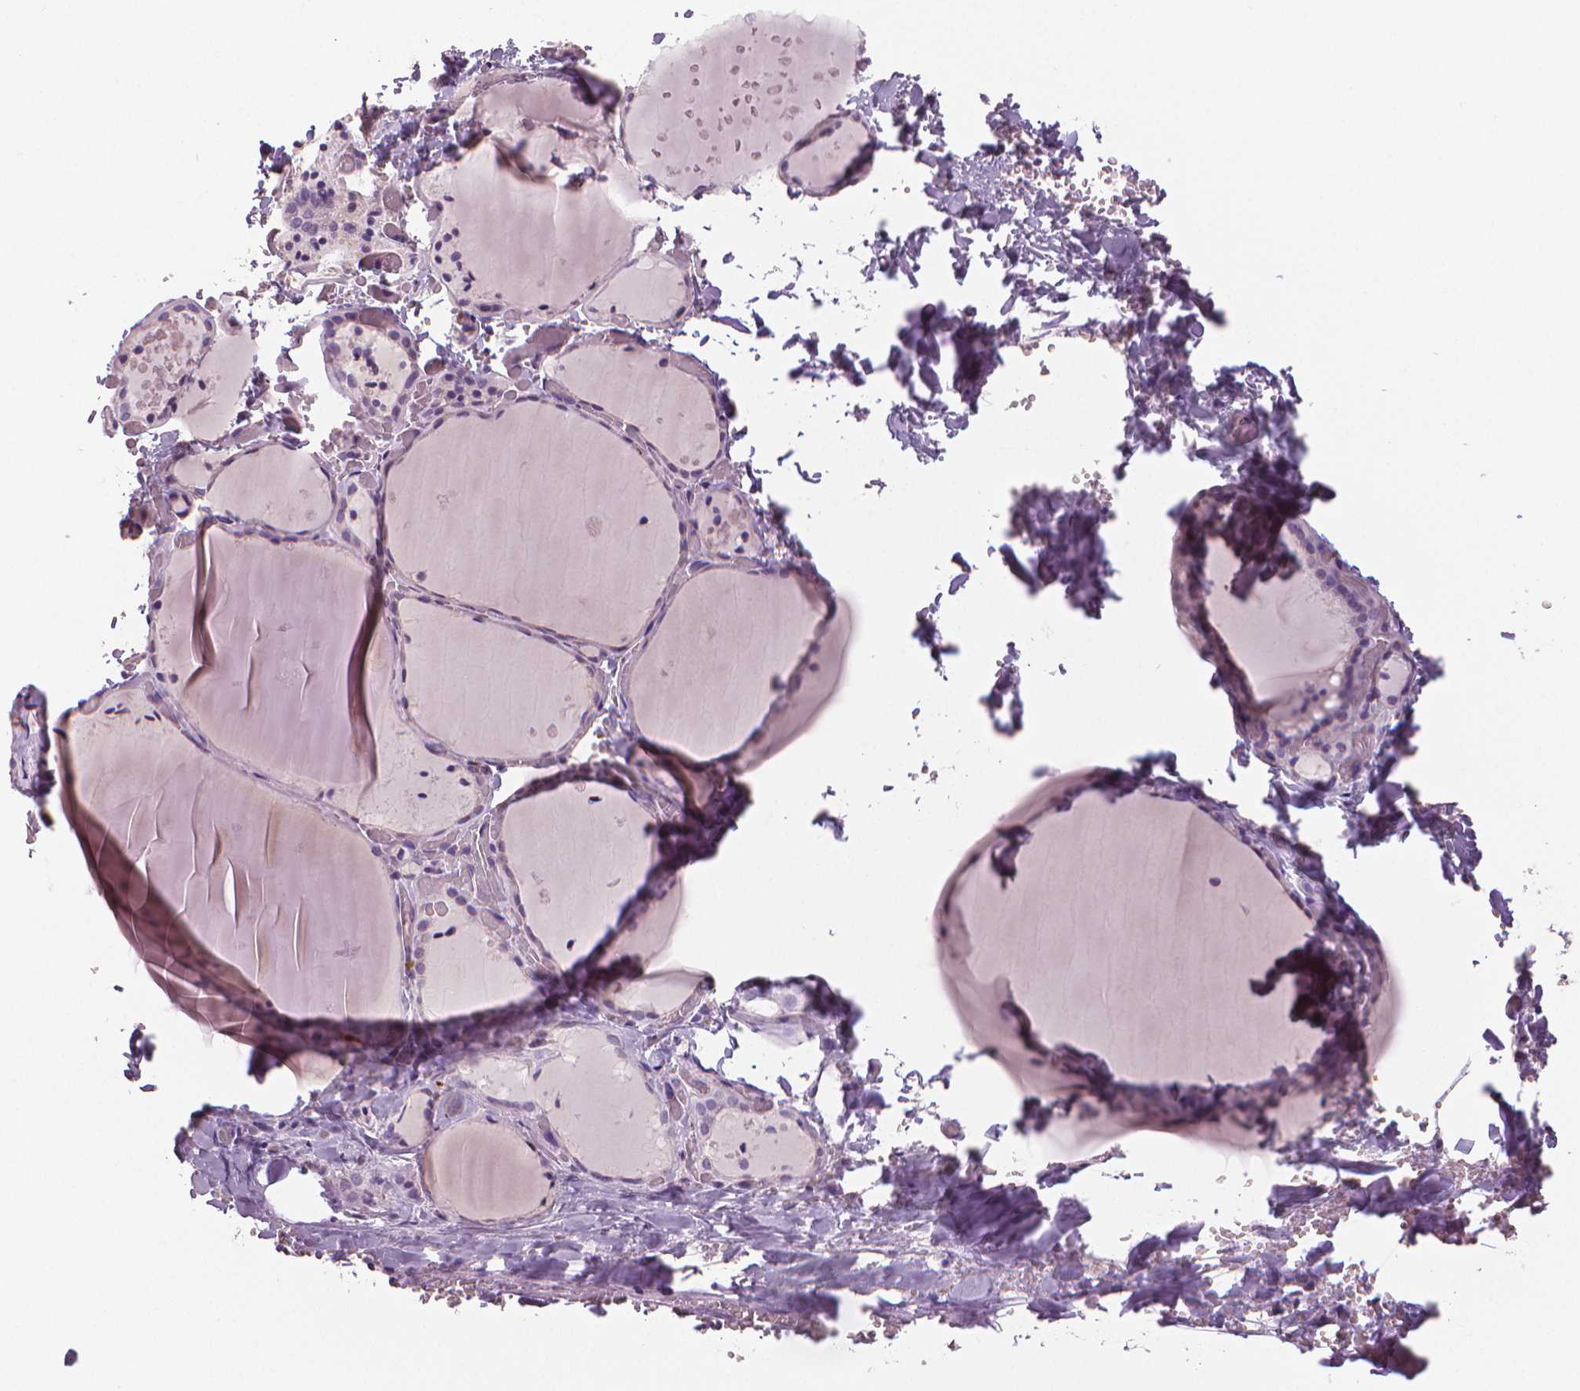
{"staining": {"intensity": "negative", "quantity": "none", "location": "none"}, "tissue": "thyroid gland", "cell_type": "Glandular cells", "image_type": "normal", "snomed": [{"axis": "morphology", "description": "Normal tissue, NOS"}, {"axis": "topography", "description": "Thyroid gland"}], "caption": "This histopathology image is of normal thyroid gland stained with immunohistochemistry (IHC) to label a protein in brown with the nuclei are counter-stained blue. There is no positivity in glandular cells. (DAB (3,3'-diaminobenzidine) immunohistochemistry with hematoxylin counter stain).", "gene": "MKI67", "patient": {"sex": "female", "age": 36}}